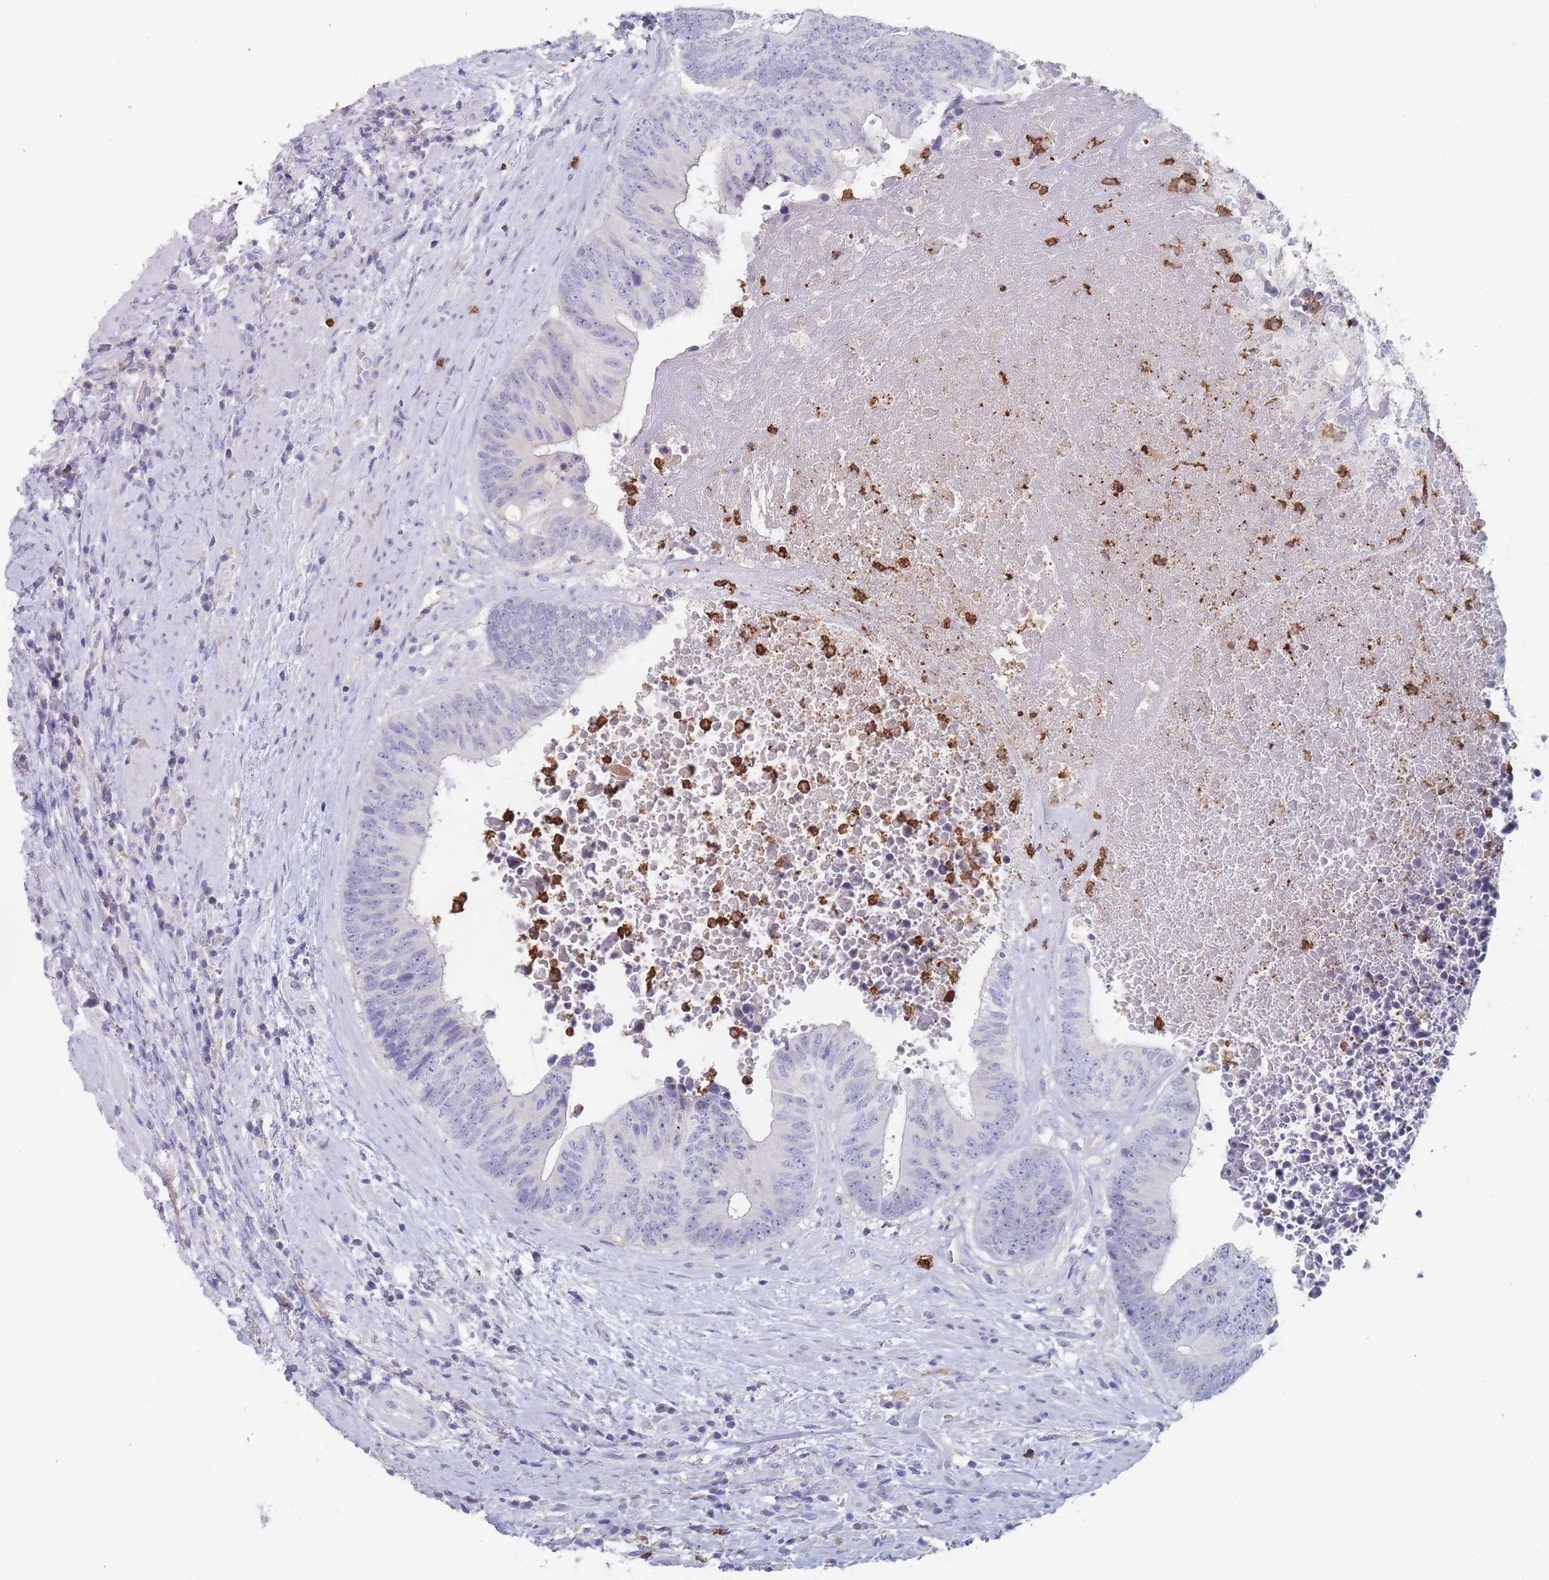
{"staining": {"intensity": "negative", "quantity": "none", "location": "none"}, "tissue": "colorectal cancer", "cell_type": "Tumor cells", "image_type": "cancer", "snomed": [{"axis": "morphology", "description": "Adenocarcinoma, NOS"}, {"axis": "topography", "description": "Rectum"}], "caption": "An immunohistochemistry micrograph of colorectal cancer is shown. There is no staining in tumor cells of colorectal cancer.", "gene": "ATP1A3", "patient": {"sex": "male", "age": 72}}